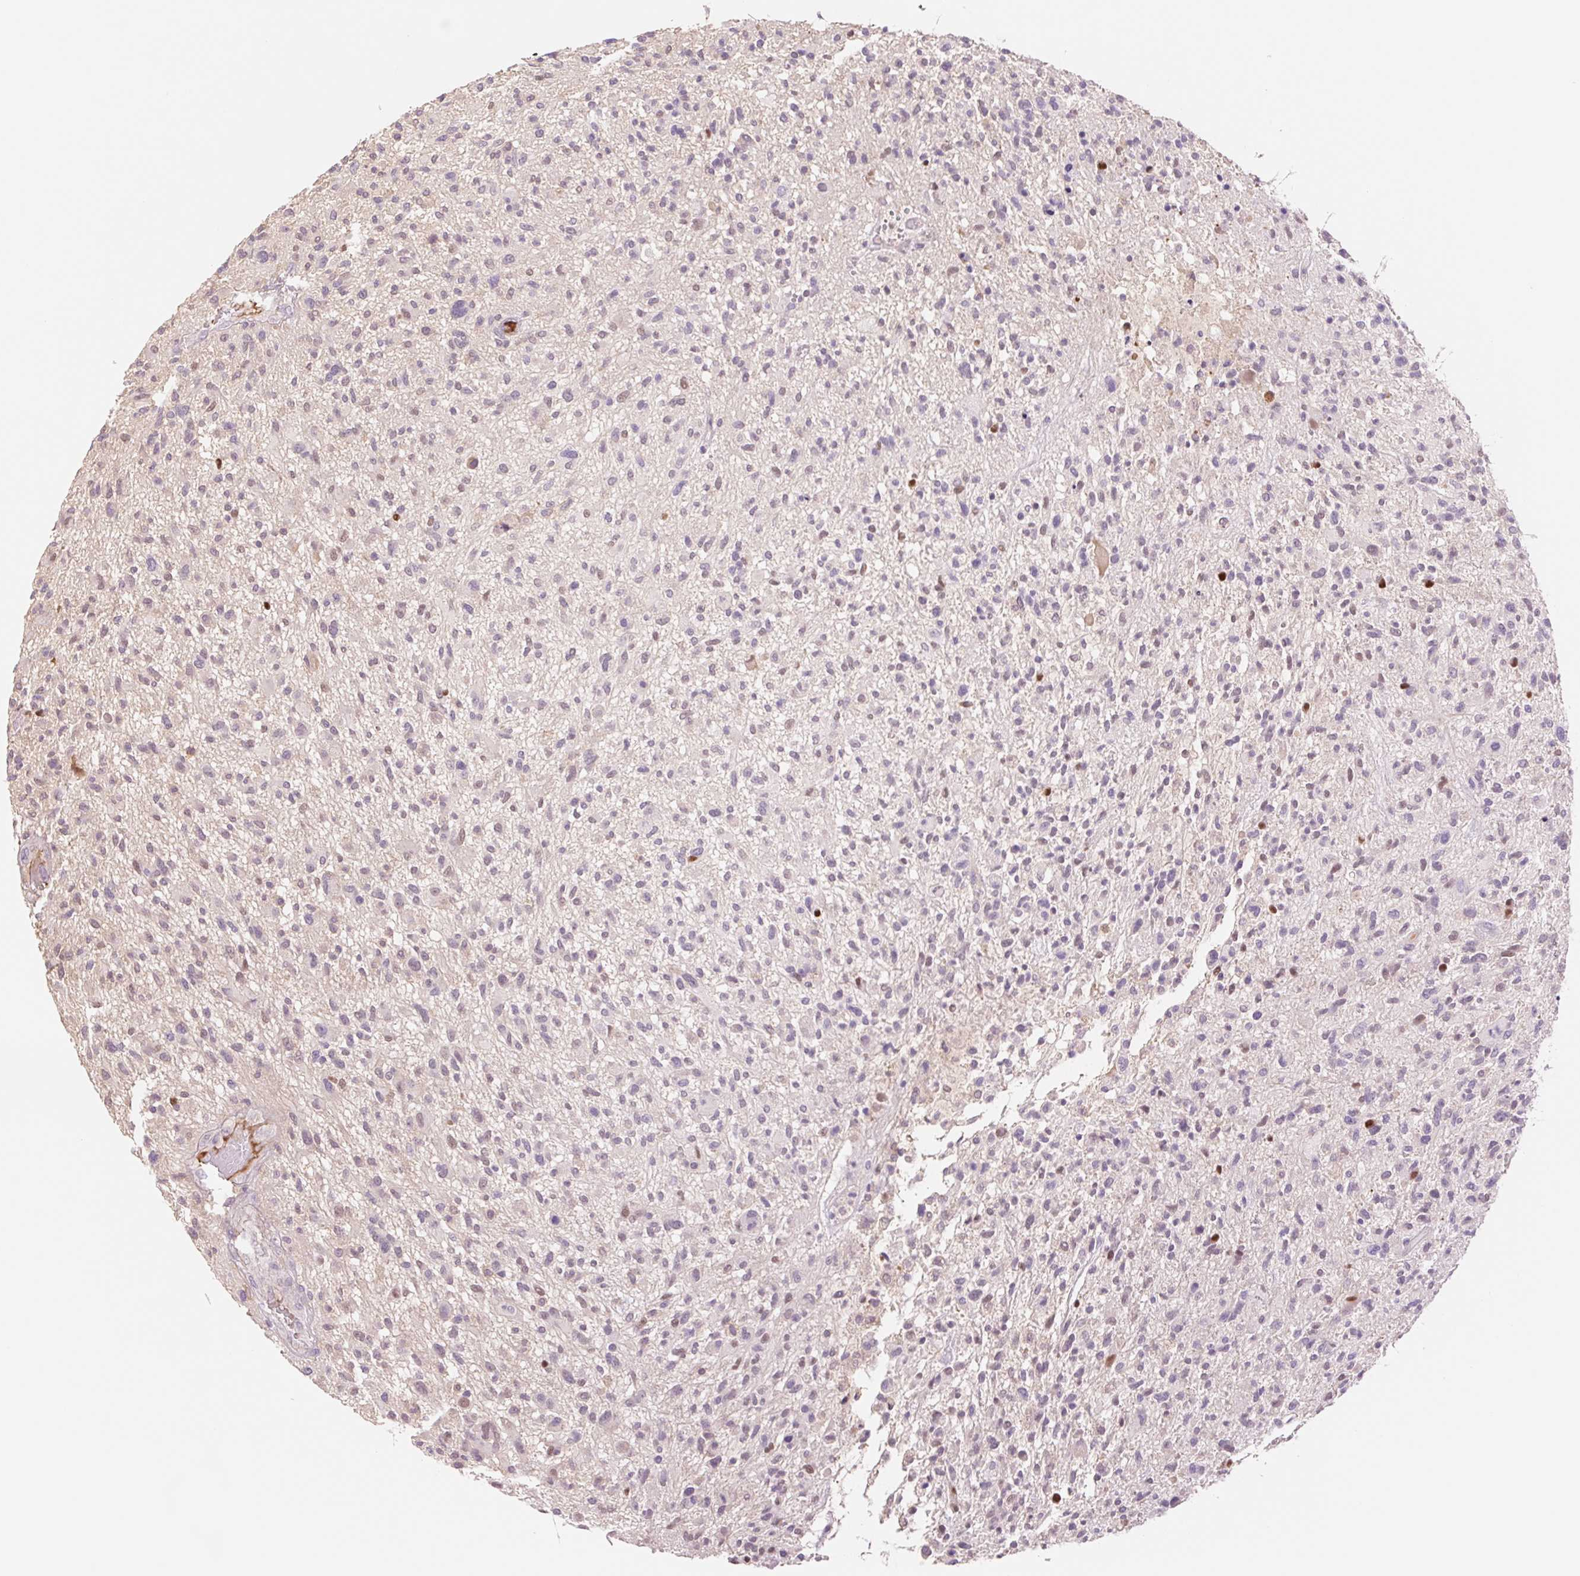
{"staining": {"intensity": "weak", "quantity": "<25%", "location": "nuclear"}, "tissue": "glioma", "cell_type": "Tumor cells", "image_type": "cancer", "snomed": [{"axis": "morphology", "description": "Glioma, malignant, High grade"}, {"axis": "topography", "description": "Brain"}], "caption": "Immunohistochemical staining of human malignant high-grade glioma shows no significant staining in tumor cells.", "gene": "HEBP1", "patient": {"sex": "male", "age": 47}}